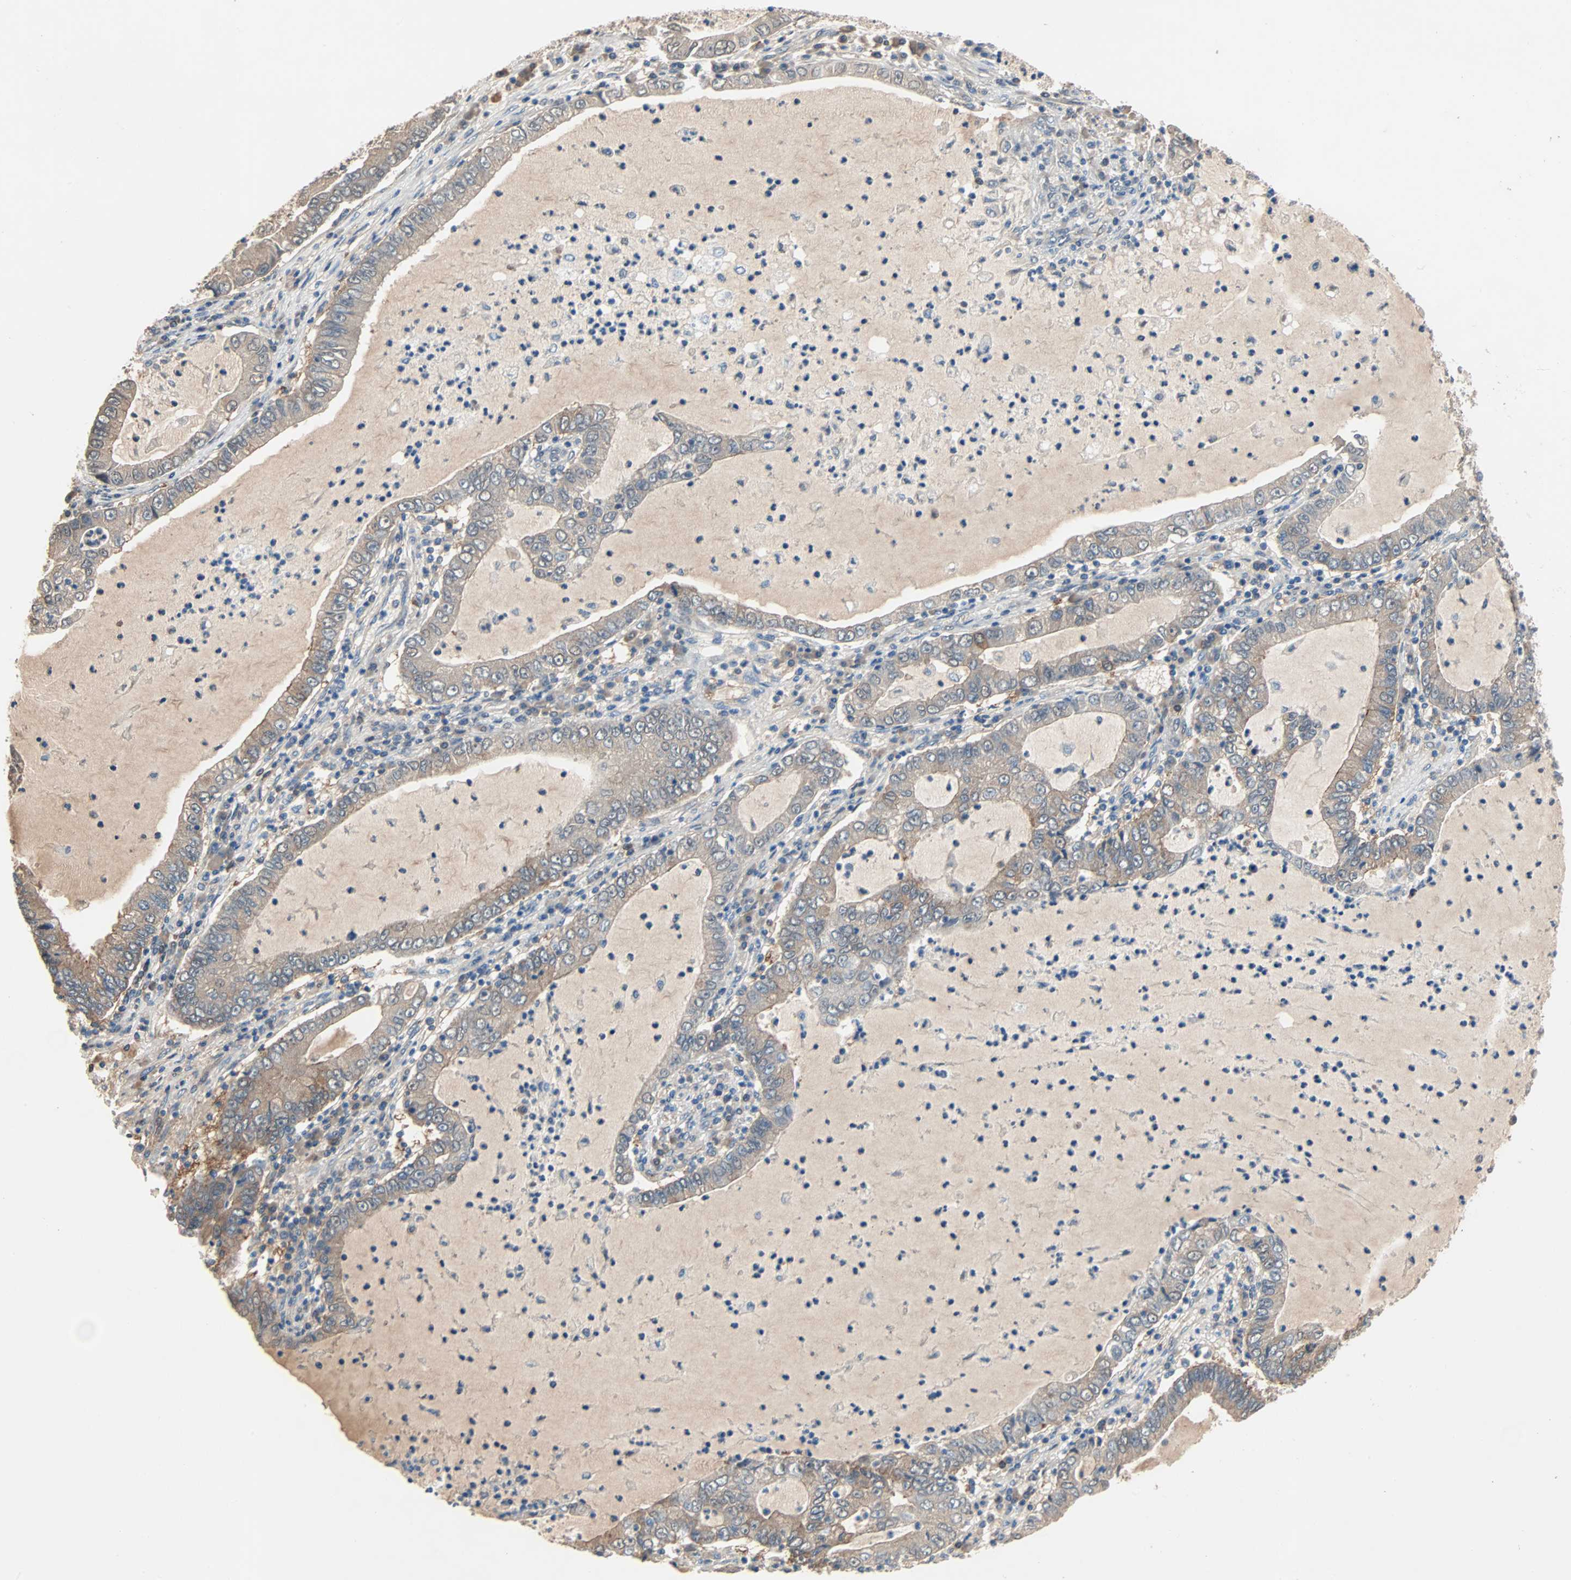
{"staining": {"intensity": "weak", "quantity": "25%-75%", "location": "cytoplasmic/membranous"}, "tissue": "lung cancer", "cell_type": "Tumor cells", "image_type": "cancer", "snomed": [{"axis": "morphology", "description": "Adenocarcinoma, NOS"}, {"axis": "topography", "description": "Lung"}], "caption": "IHC of human lung cancer shows low levels of weak cytoplasmic/membranous positivity in about 25%-75% of tumor cells.", "gene": "TNFRSF12A", "patient": {"sex": "female", "age": 51}}